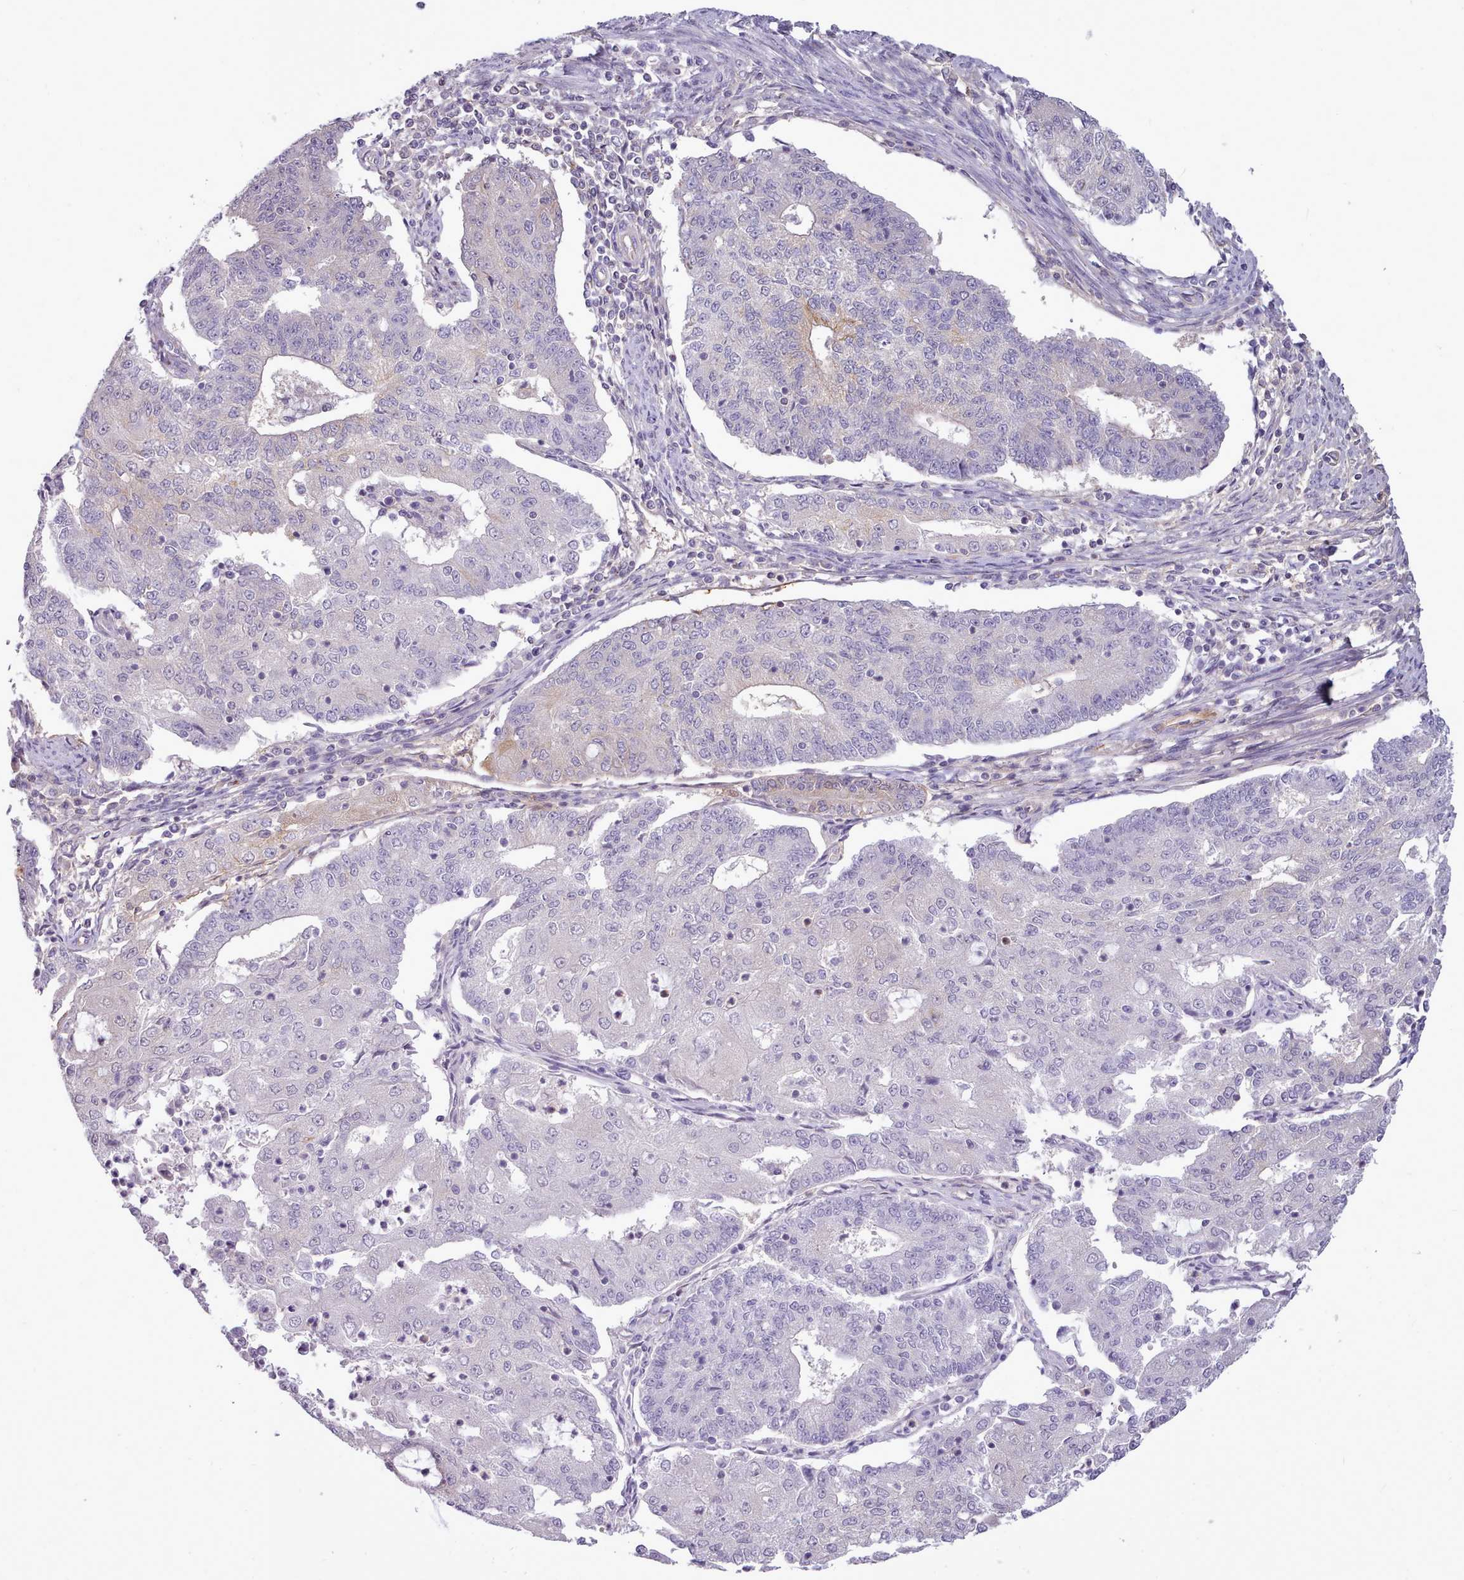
{"staining": {"intensity": "negative", "quantity": "none", "location": "none"}, "tissue": "endometrial cancer", "cell_type": "Tumor cells", "image_type": "cancer", "snomed": [{"axis": "morphology", "description": "Adenocarcinoma, NOS"}, {"axis": "topography", "description": "Endometrium"}], "caption": "Immunohistochemistry (IHC) histopathology image of neoplastic tissue: endometrial cancer (adenocarcinoma) stained with DAB reveals no significant protein expression in tumor cells.", "gene": "CYP2A13", "patient": {"sex": "female", "age": 56}}